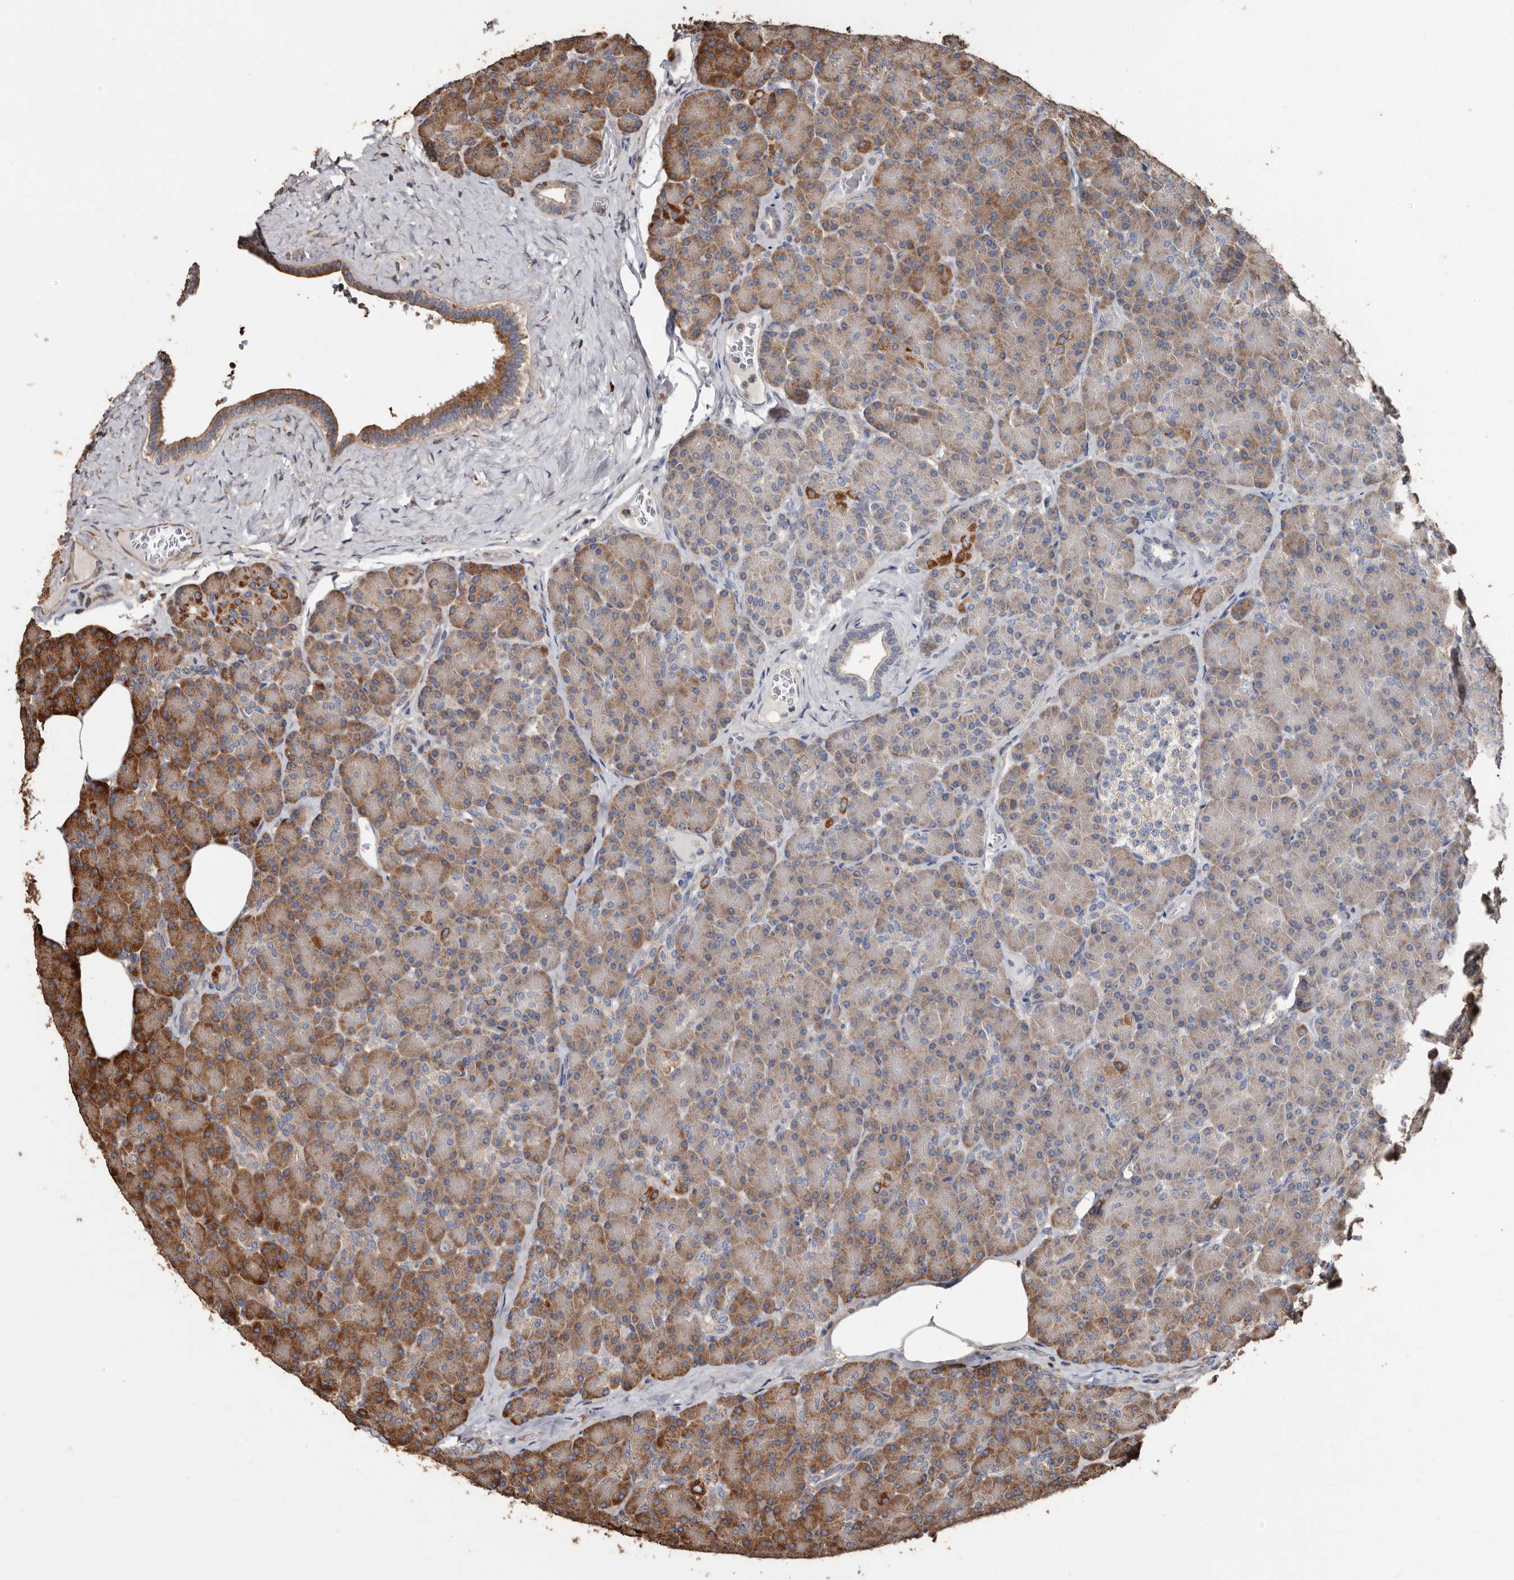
{"staining": {"intensity": "moderate", "quantity": "25%-75%", "location": "cytoplasmic/membranous"}, "tissue": "pancreas", "cell_type": "Exocrine glandular cells", "image_type": "normal", "snomed": [{"axis": "morphology", "description": "Normal tissue, NOS"}, {"axis": "topography", "description": "Pancreas"}], "caption": "IHC image of benign pancreas: human pancreas stained using immunohistochemistry (IHC) shows medium levels of moderate protein expression localized specifically in the cytoplasmic/membranous of exocrine glandular cells, appearing as a cytoplasmic/membranous brown color.", "gene": "OSGIN2", "patient": {"sex": "female", "age": 43}}